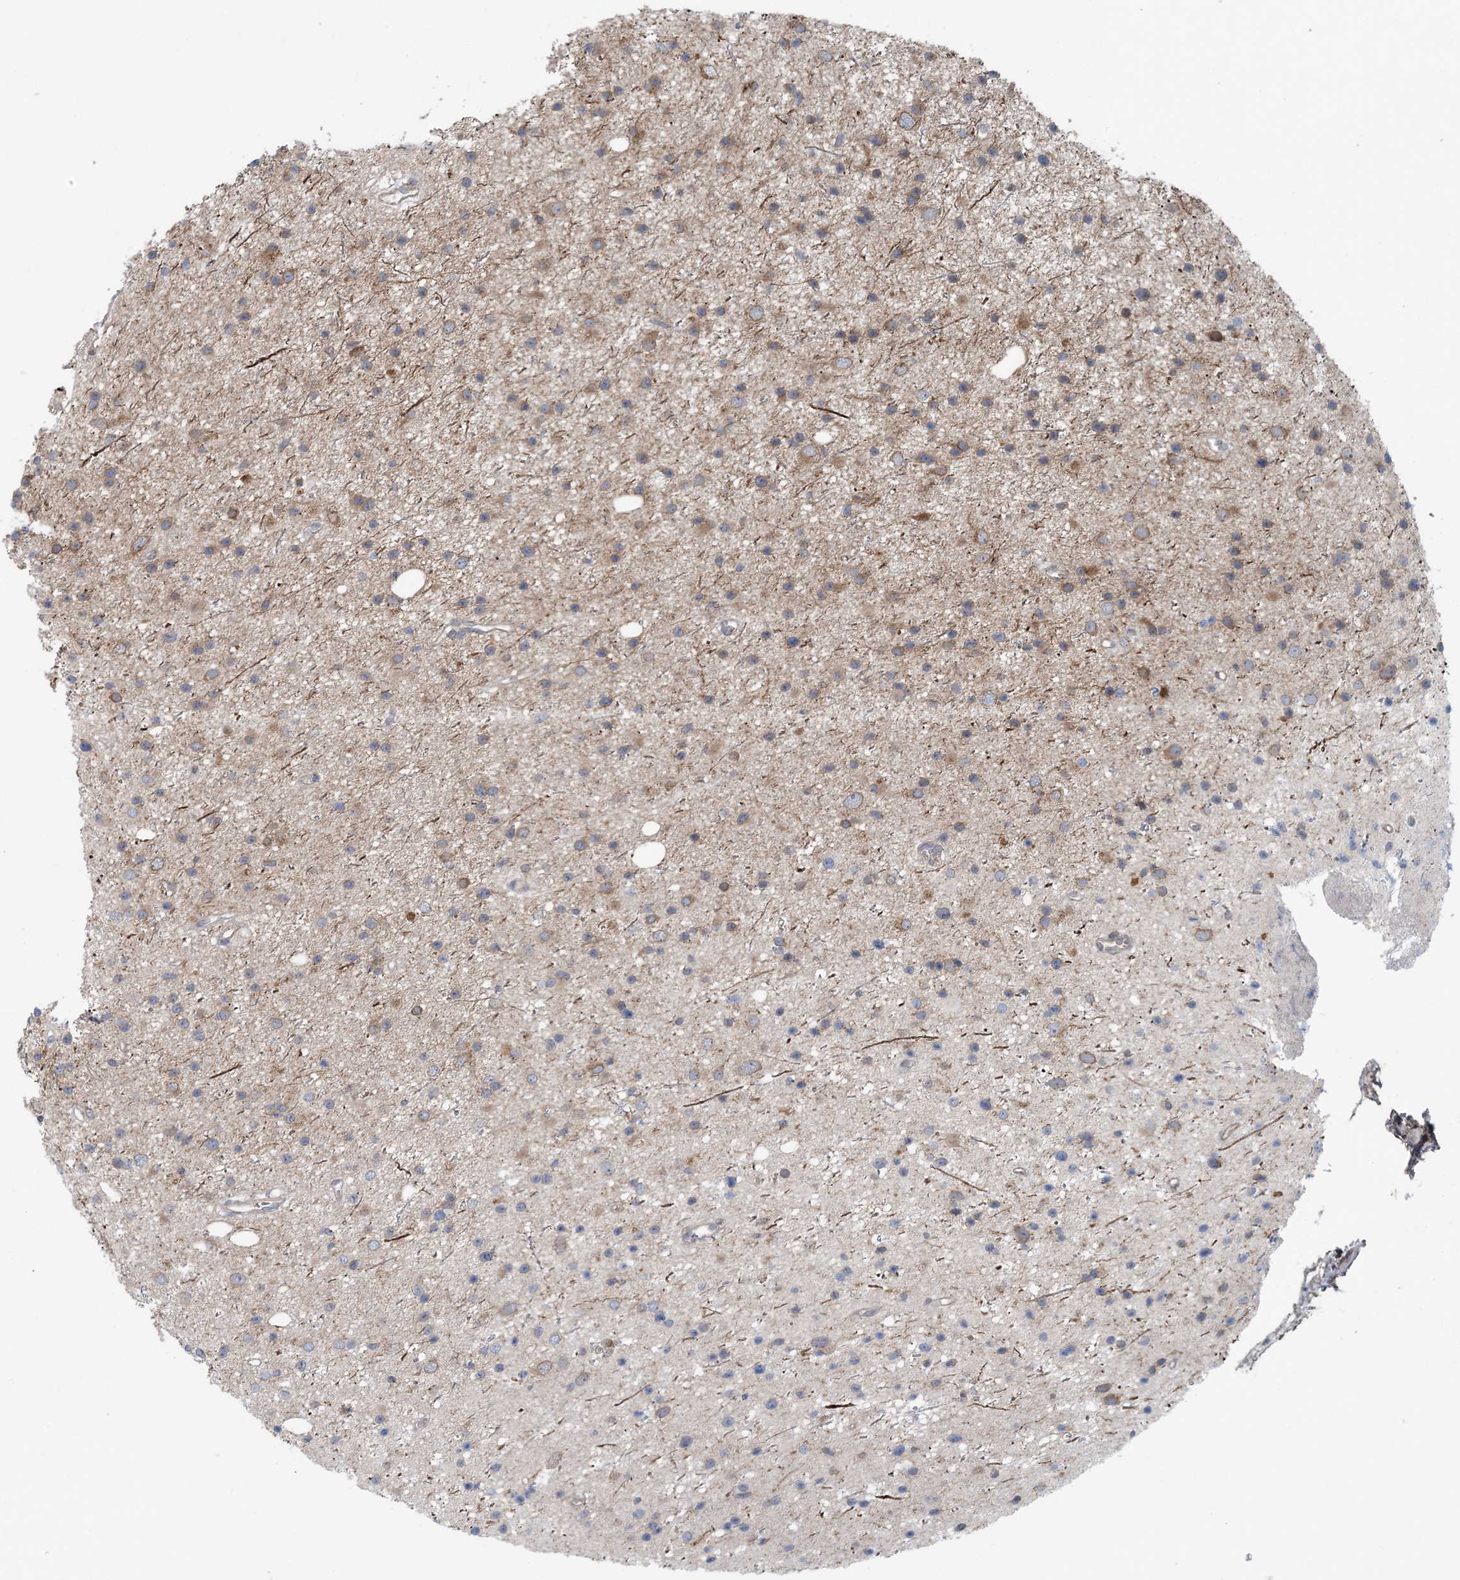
{"staining": {"intensity": "moderate", "quantity": "<25%", "location": "cytoplasmic/membranous"}, "tissue": "glioma", "cell_type": "Tumor cells", "image_type": "cancer", "snomed": [{"axis": "morphology", "description": "Glioma, malignant, Low grade"}, {"axis": "topography", "description": "Cerebral cortex"}], "caption": "Immunohistochemical staining of glioma exhibits low levels of moderate cytoplasmic/membranous protein staining in approximately <25% of tumor cells.", "gene": "HIKESHI", "patient": {"sex": "female", "age": 39}}